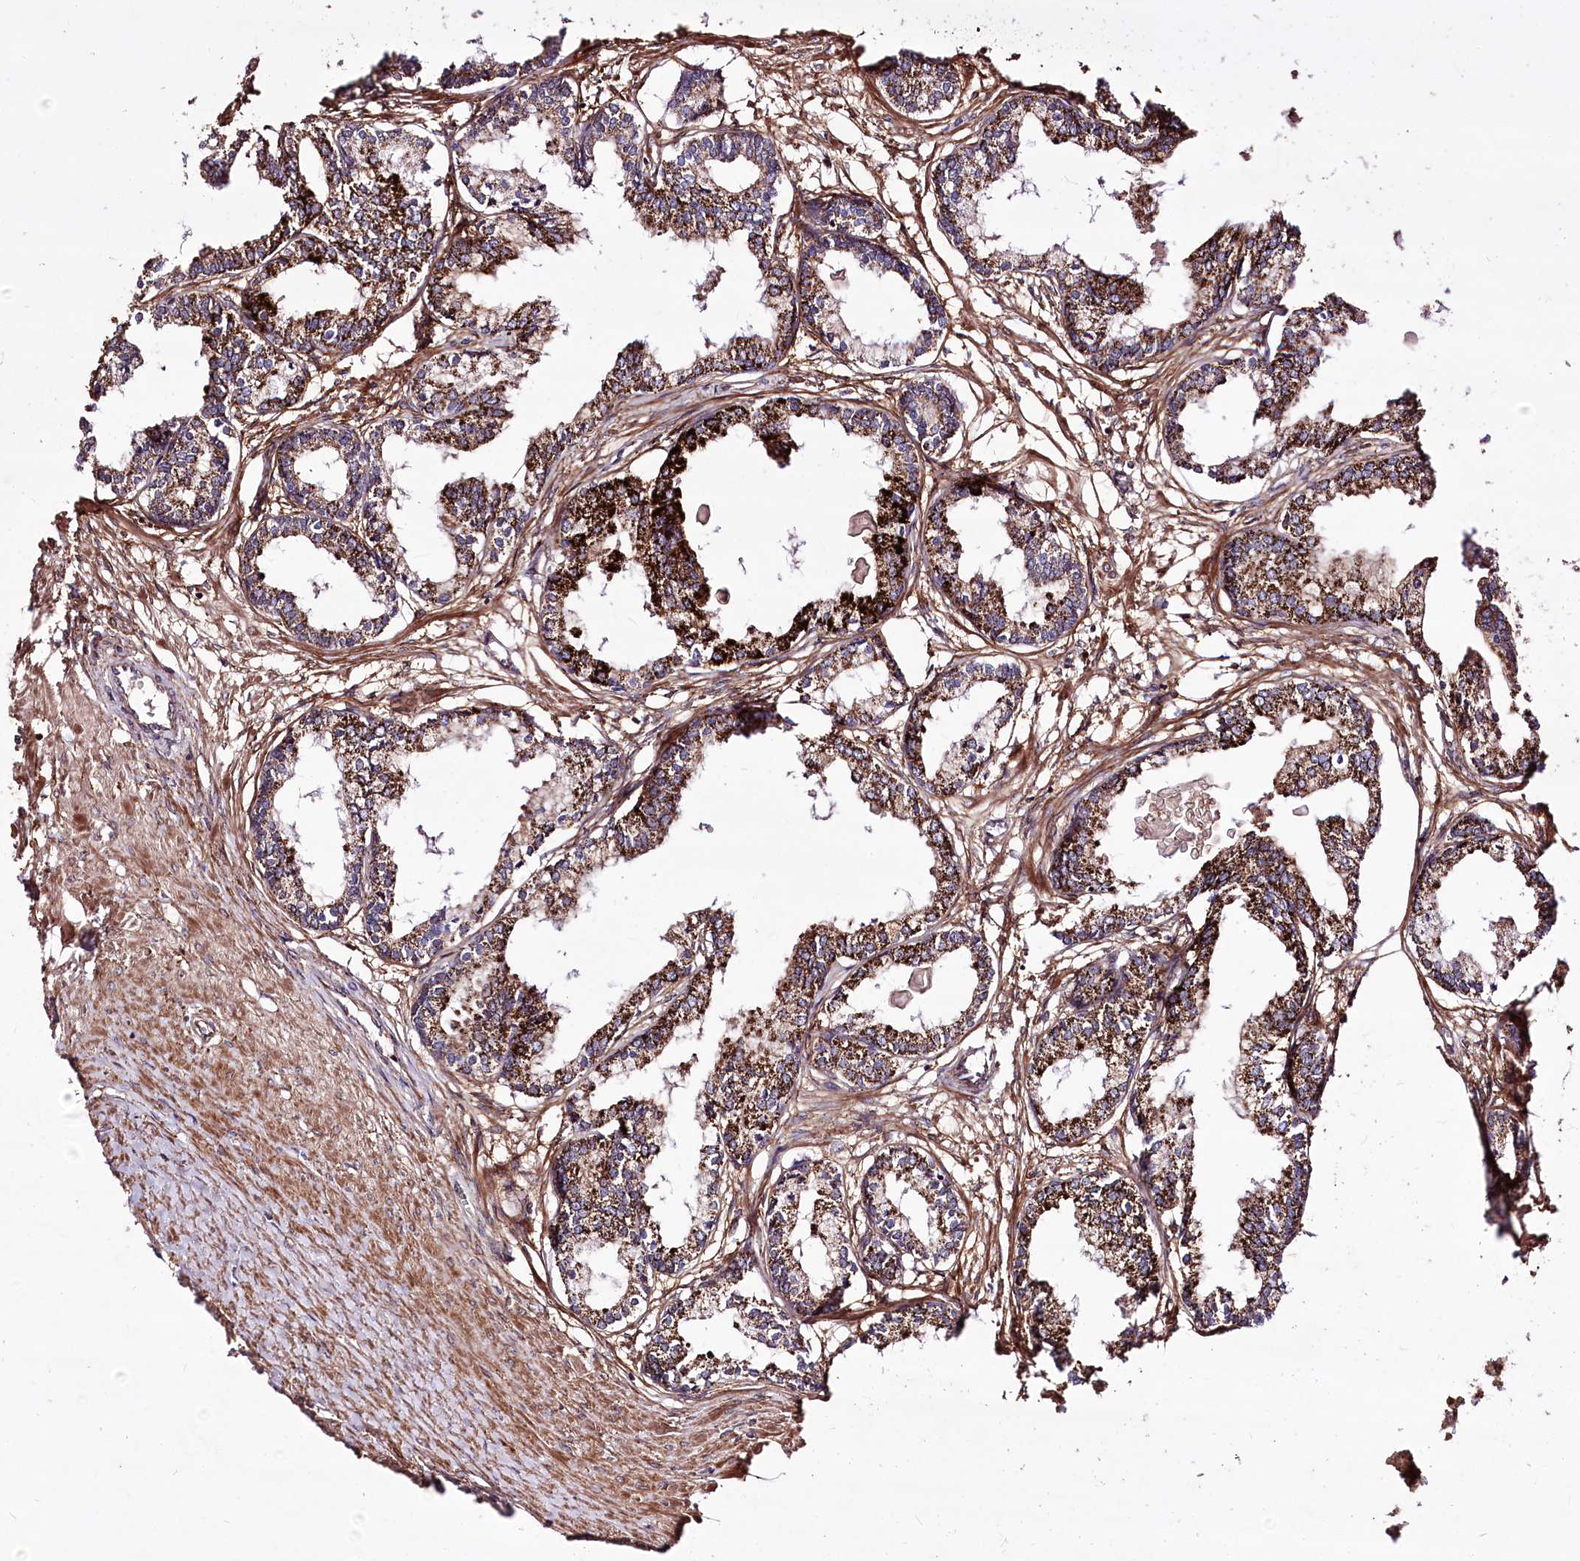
{"staining": {"intensity": "strong", "quantity": ">75%", "location": "cytoplasmic/membranous"}, "tissue": "prostate cancer", "cell_type": "Tumor cells", "image_type": "cancer", "snomed": [{"axis": "morphology", "description": "Adenocarcinoma, High grade"}, {"axis": "topography", "description": "Prostate"}], "caption": "This is an image of IHC staining of prostate cancer, which shows strong positivity in the cytoplasmic/membranous of tumor cells.", "gene": "WWC1", "patient": {"sex": "male", "age": 68}}